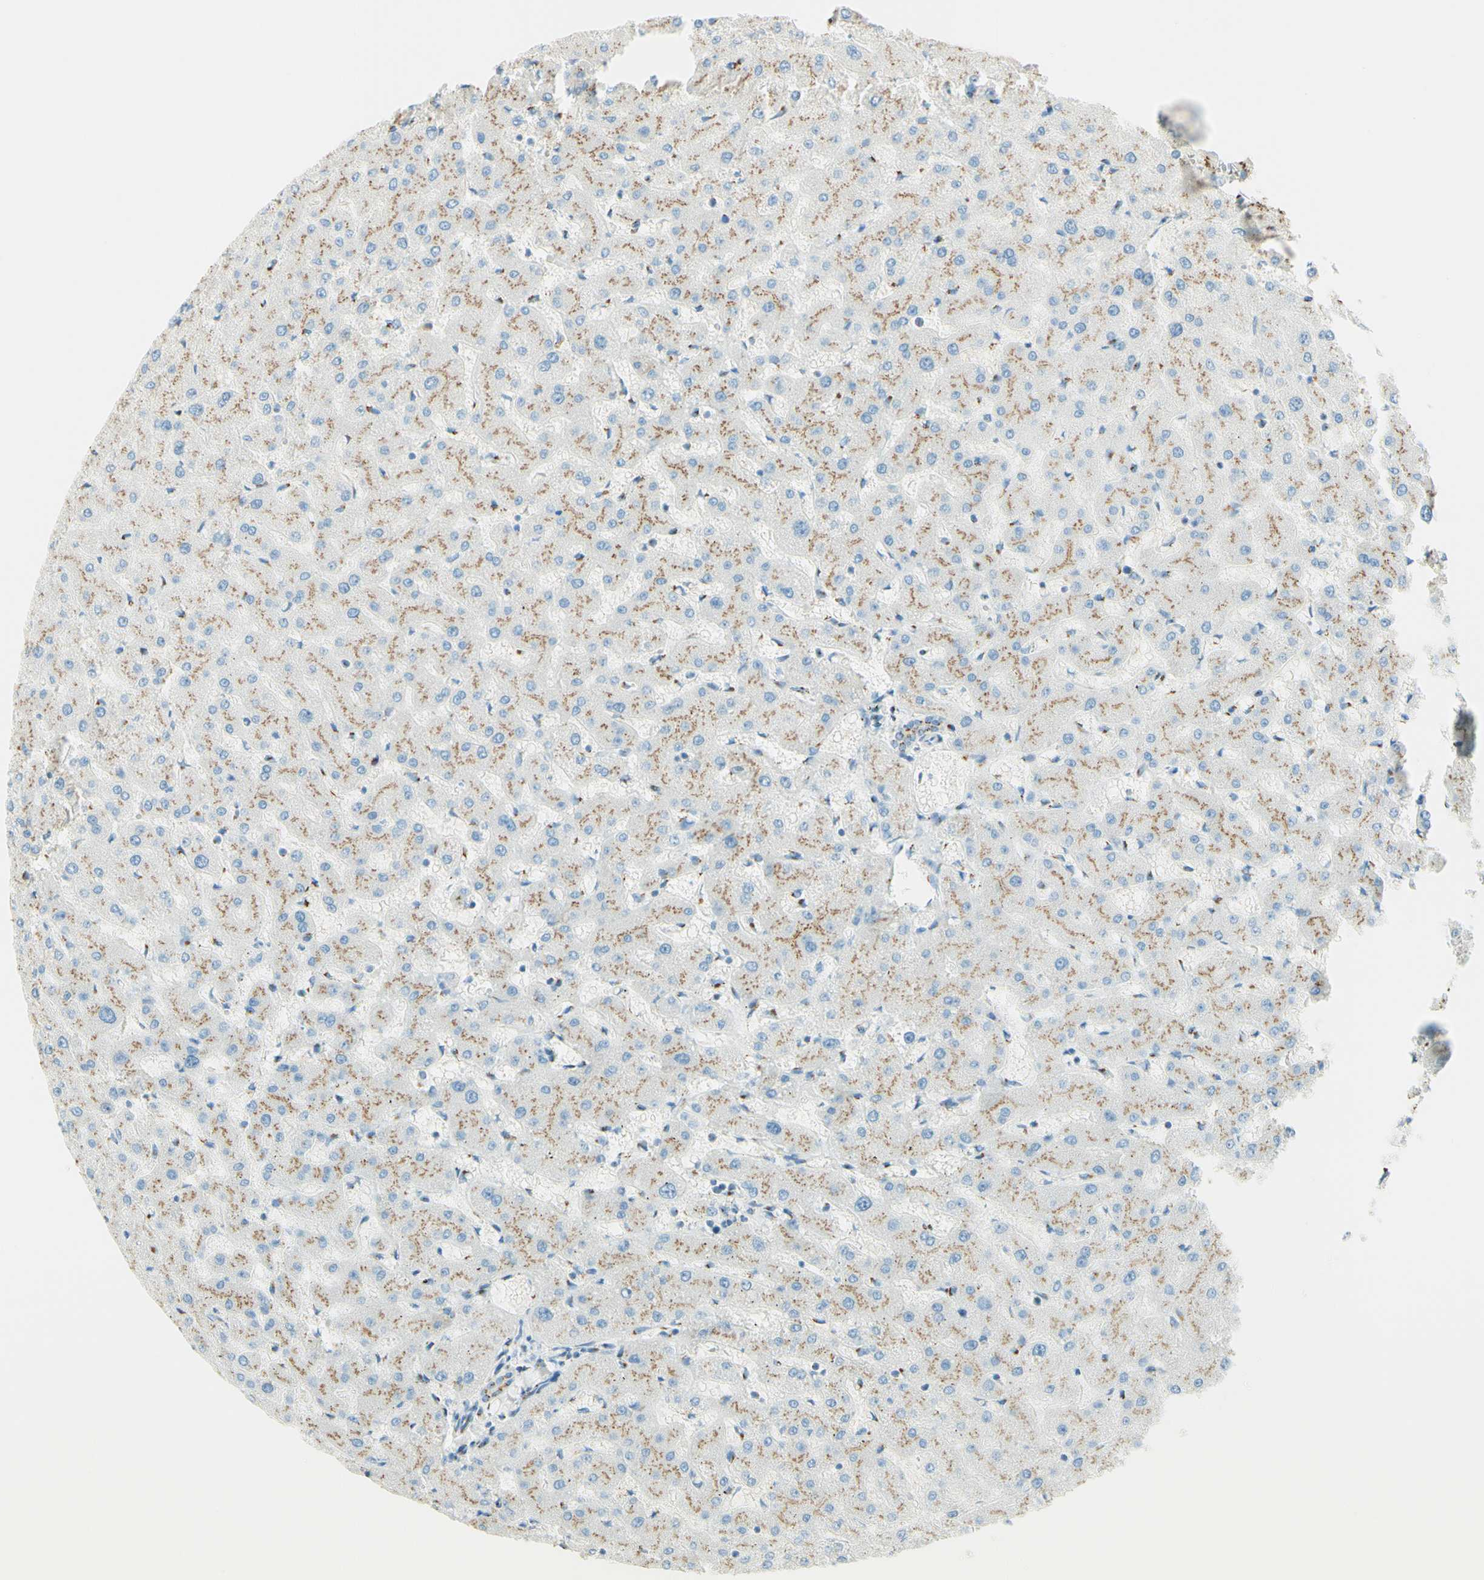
{"staining": {"intensity": "moderate", "quantity": ">75%", "location": "cytoplasmic/membranous"}, "tissue": "liver", "cell_type": "Cholangiocytes", "image_type": "normal", "snomed": [{"axis": "morphology", "description": "Normal tissue, NOS"}, {"axis": "topography", "description": "Liver"}], "caption": "Protein expression analysis of benign liver exhibits moderate cytoplasmic/membranous staining in approximately >75% of cholangiocytes. (DAB (3,3'-diaminobenzidine) IHC with brightfield microscopy, high magnification).", "gene": "GOLGB1", "patient": {"sex": "female", "age": 63}}